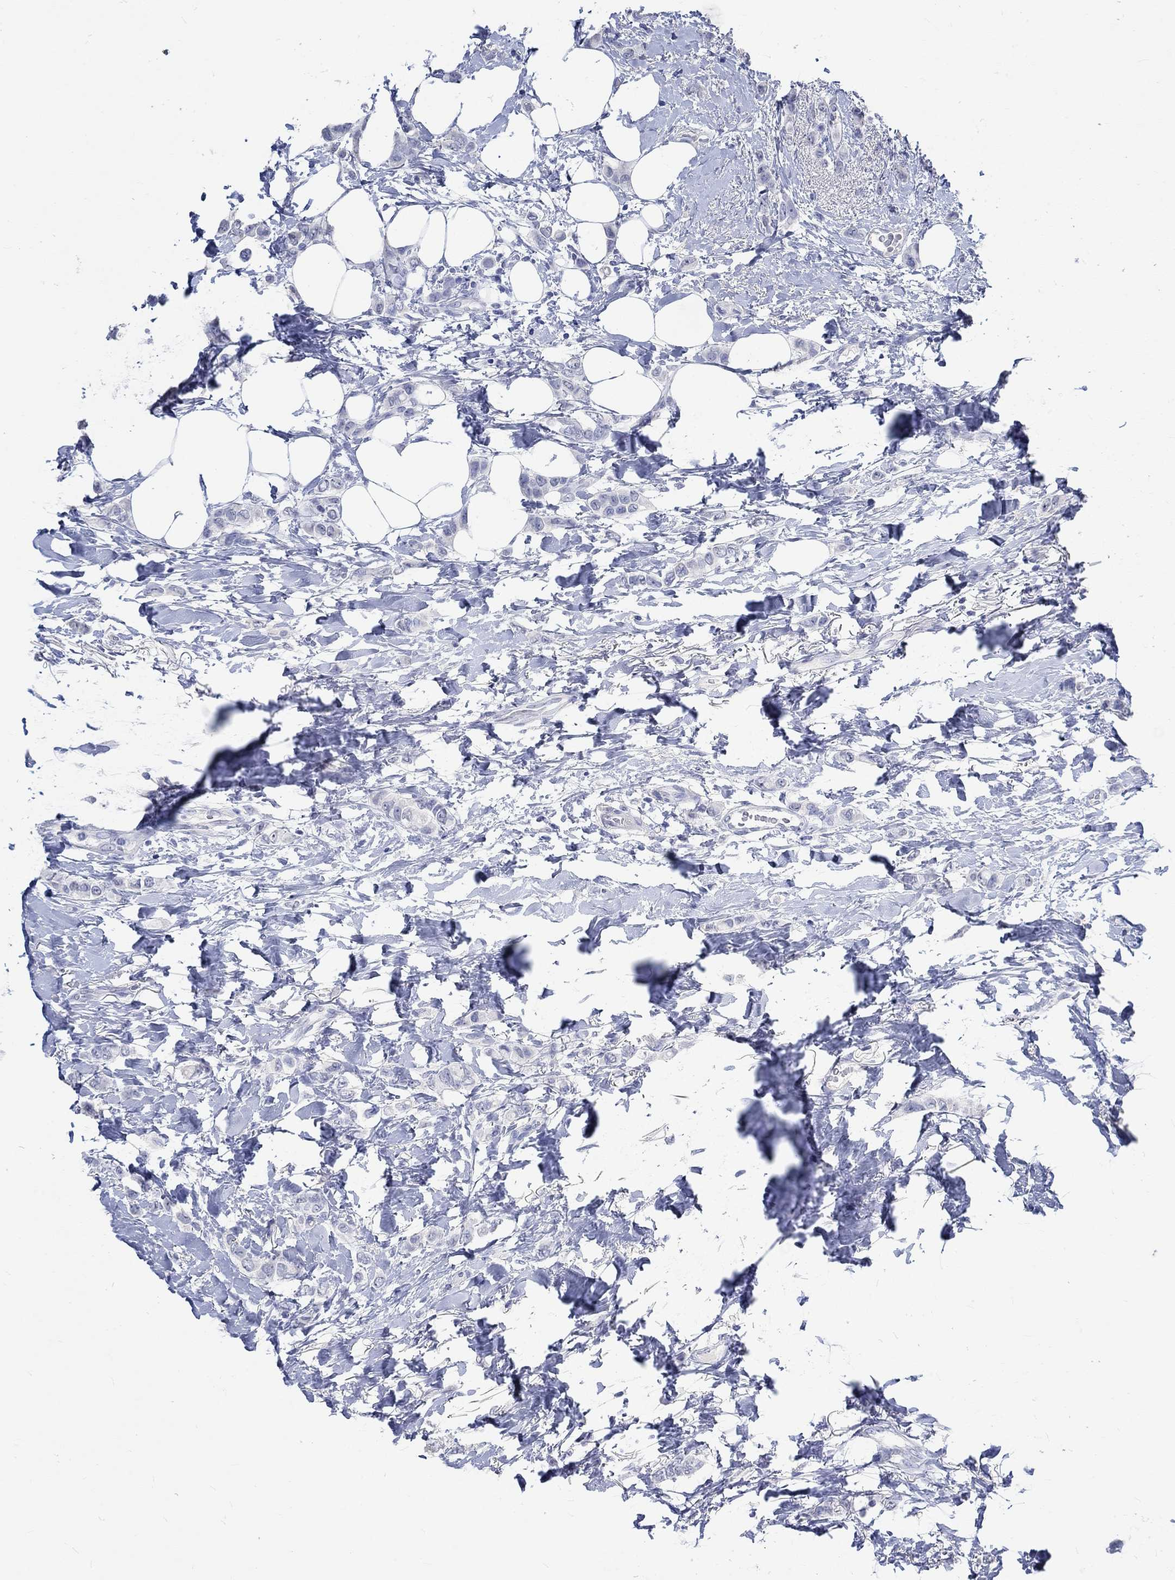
{"staining": {"intensity": "negative", "quantity": "none", "location": "none"}, "tissue": "breast cancer", "cell_type": "Tumor cells", "image_type": "cancer", "snomed": [{"axis": "morphology", "description": "Lobular carcinoma"}, {"axis": "topography", "description": "Breast"}], "caption": "There is no significant expression in tumor cells of breast cancer. (DAB immunohistochemistry (IHC), high magnification).", "gene": "C4orf47", "patient": {"sex": "female", "age": 66}}